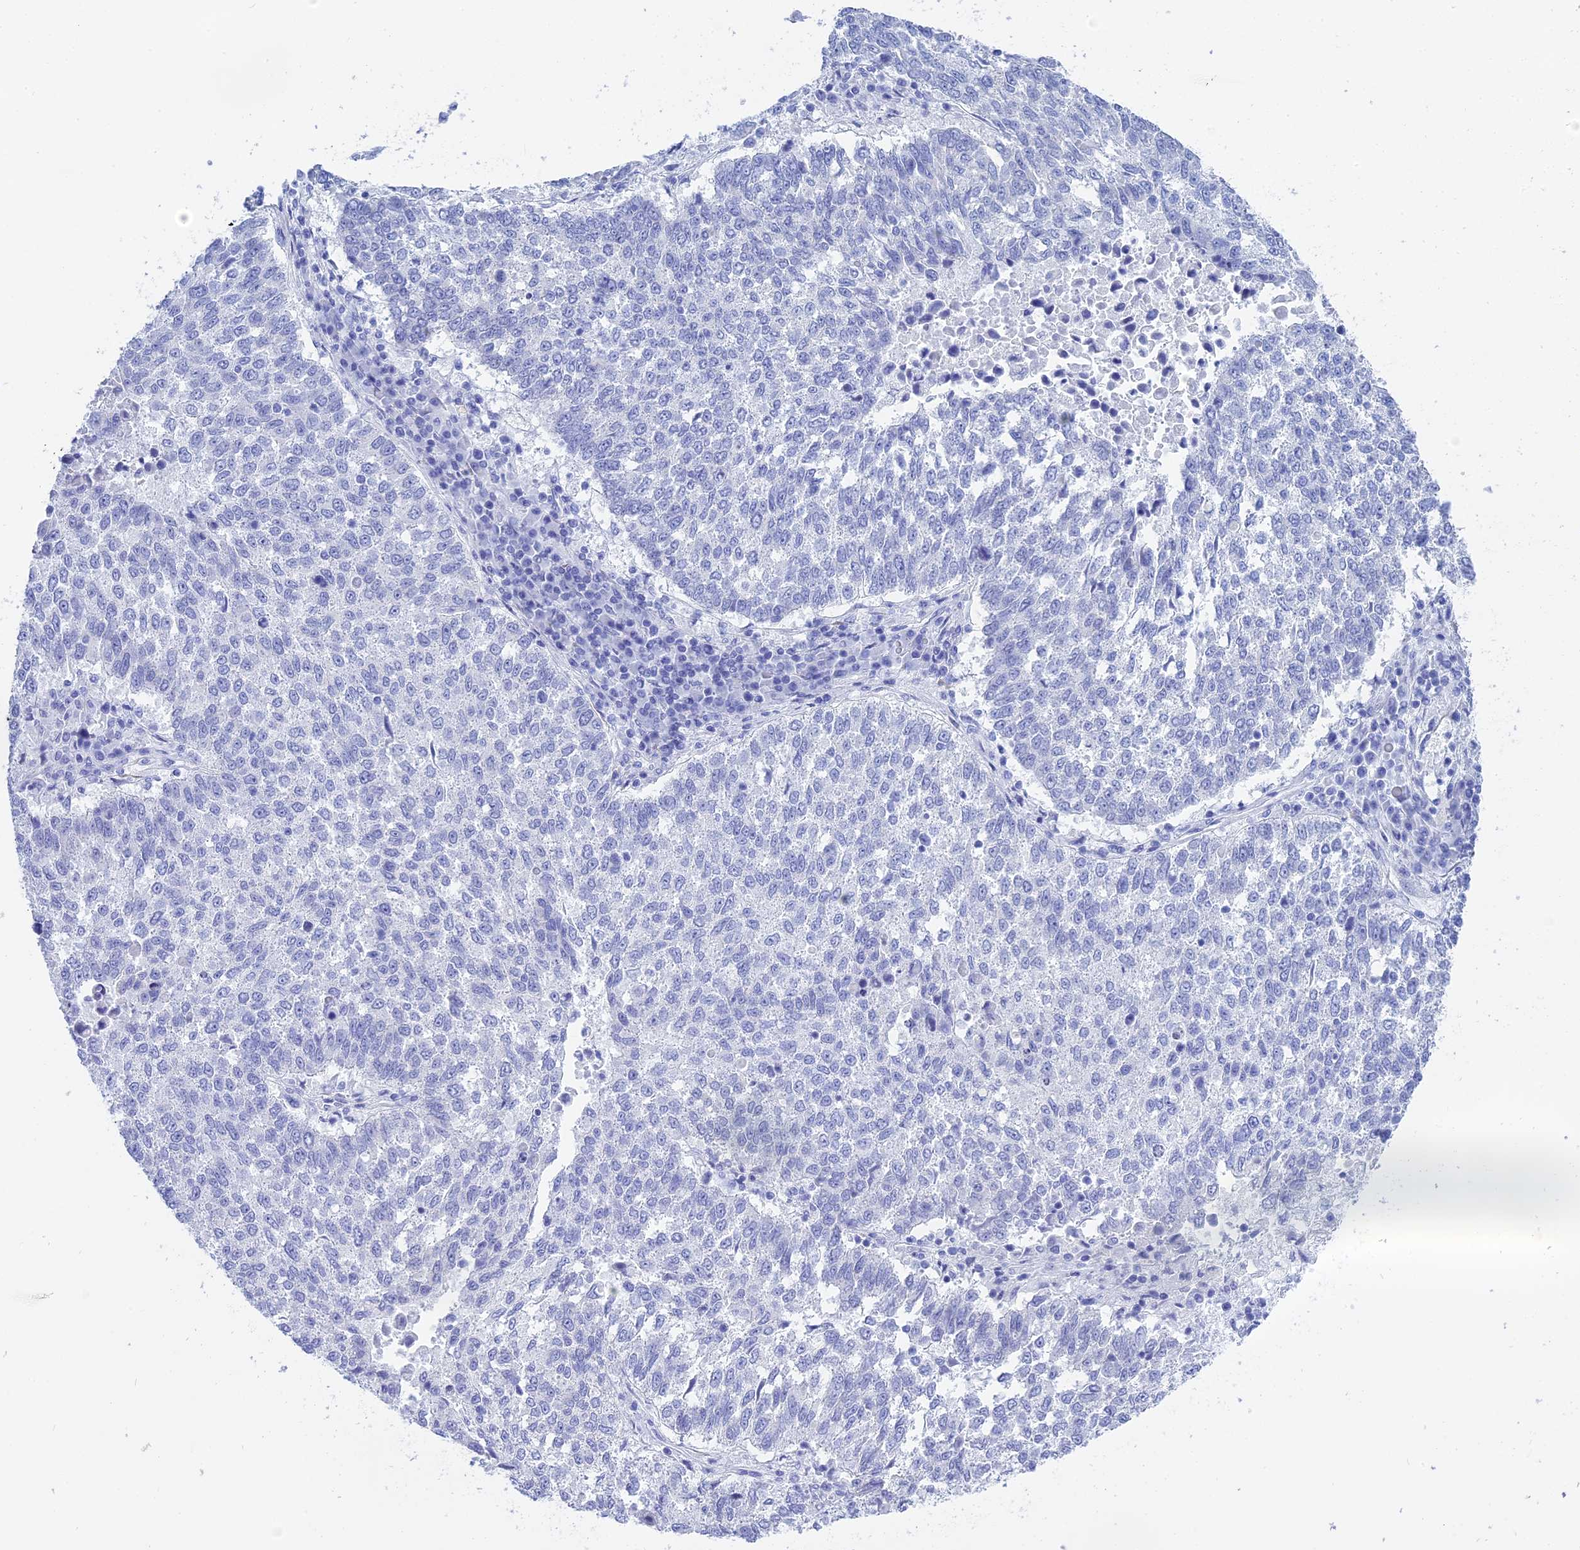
{"staining": {"intensity": "negative", "quantity": "none", "location": "none"}, "tissue": "lung cancer", "cell_type": "Tumor cells", "image_type": "cancer", "snomed": [{"axis": "morphology", "description": "Squamous cell carcinoma, NOS"}, {"axis": "topography", "description": "Lung"}], "caption": "This is an immunohistochemistry (IHC) image of human lung cancer (squamous cell carcinoma). There is no expression in tumor cells.", "gene": "TEX101", "patient": {"sex": "male", "age": 73}}